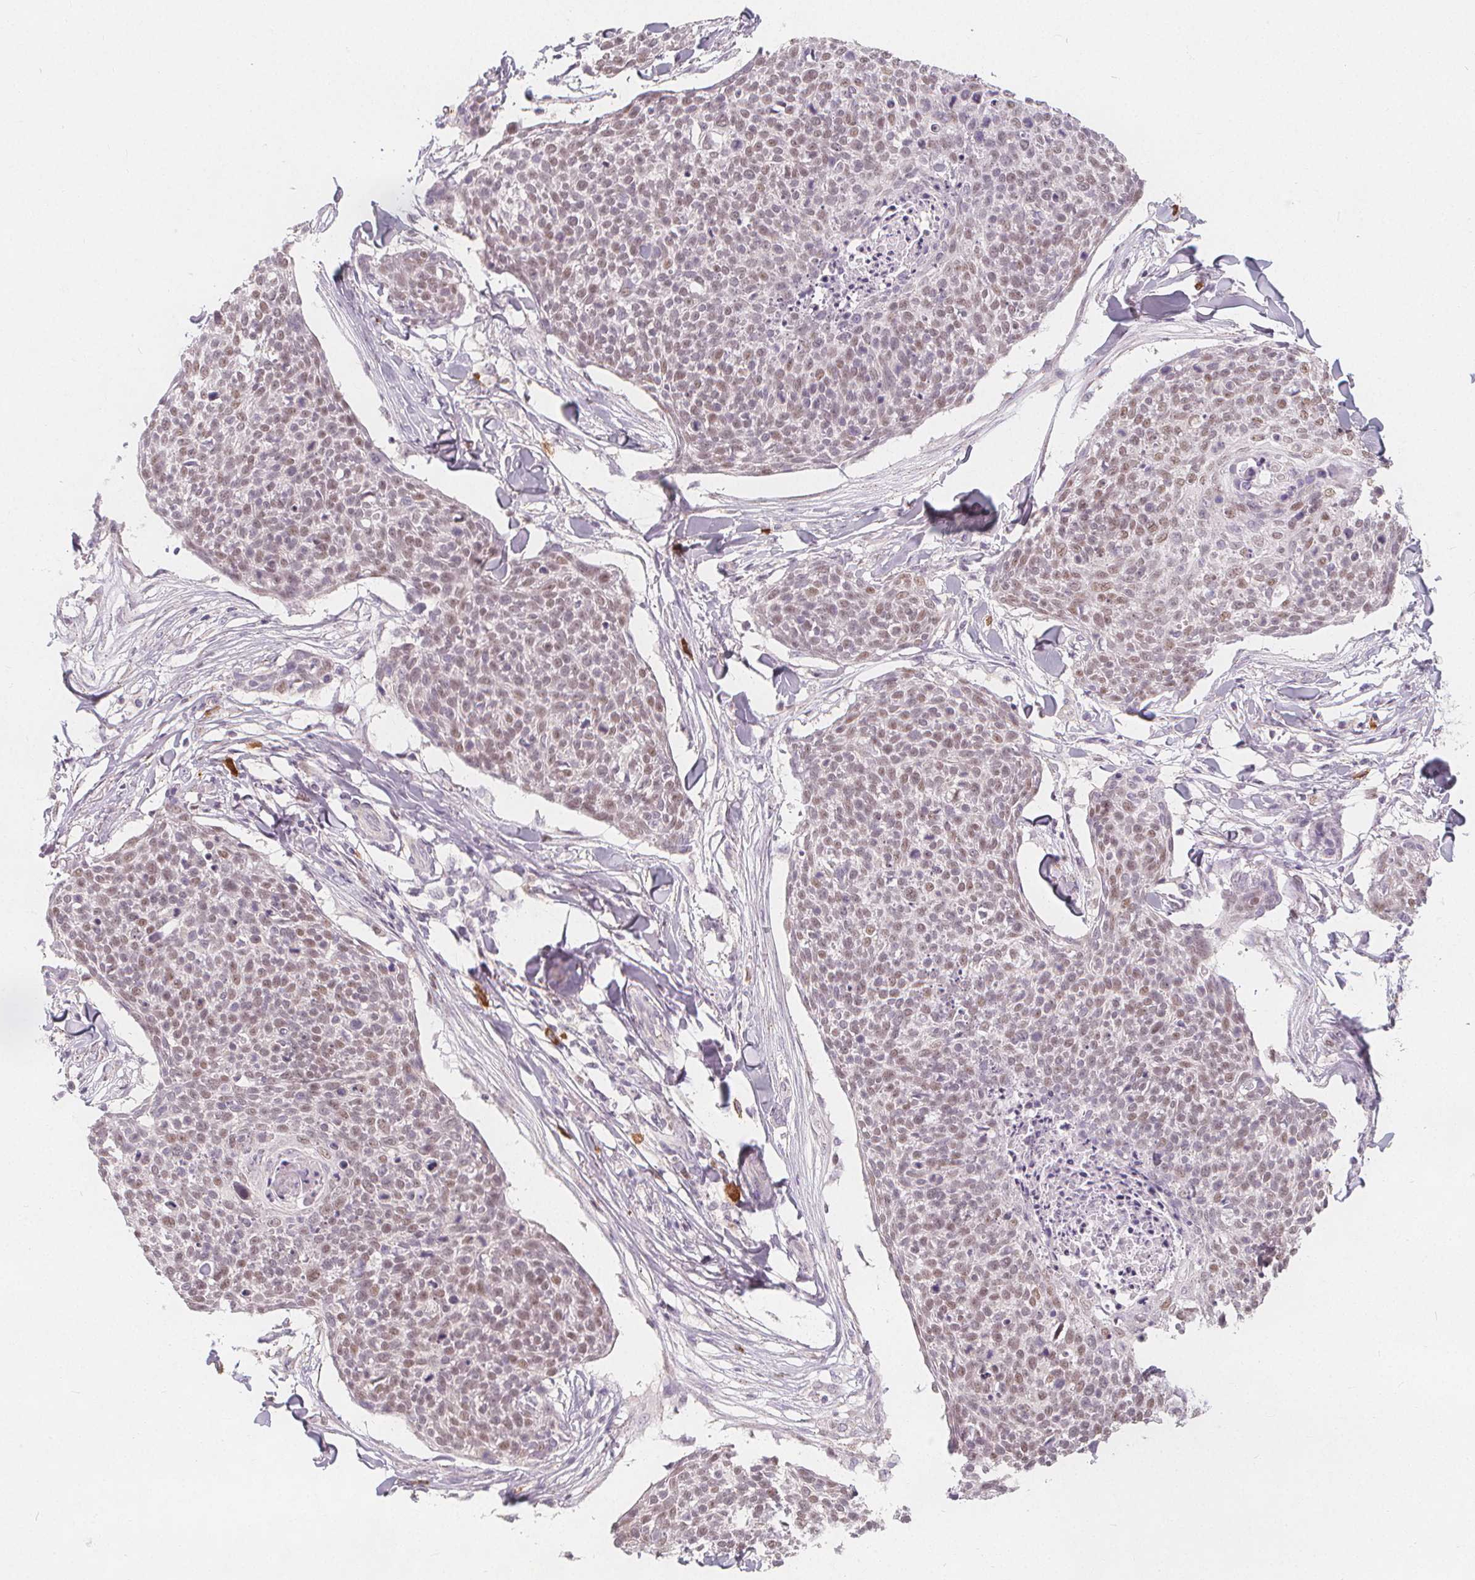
{"staining": {"intensity": "weak", "quantity": ">75%", "location": "nuclear"}, "tissue": "skin cancer", "cell_type": "Tumor cells", "image_type": "cancer", "snomed": [{"axis": "morphology", "description": "Squamous cell carcinoma, NOS"}, {"axis": "topography", "description": "Skin"}, {"axis": "topography", "description": "Vulva"}], "caption": "Immunohistochemical staining of skin cancer (squamous cell carcinoma) displays low levels of weak nuclear protein staining in about >75% of tumor cells.", "gene": "TIPIN", "patient": {"sex": "female", "age": 75}}